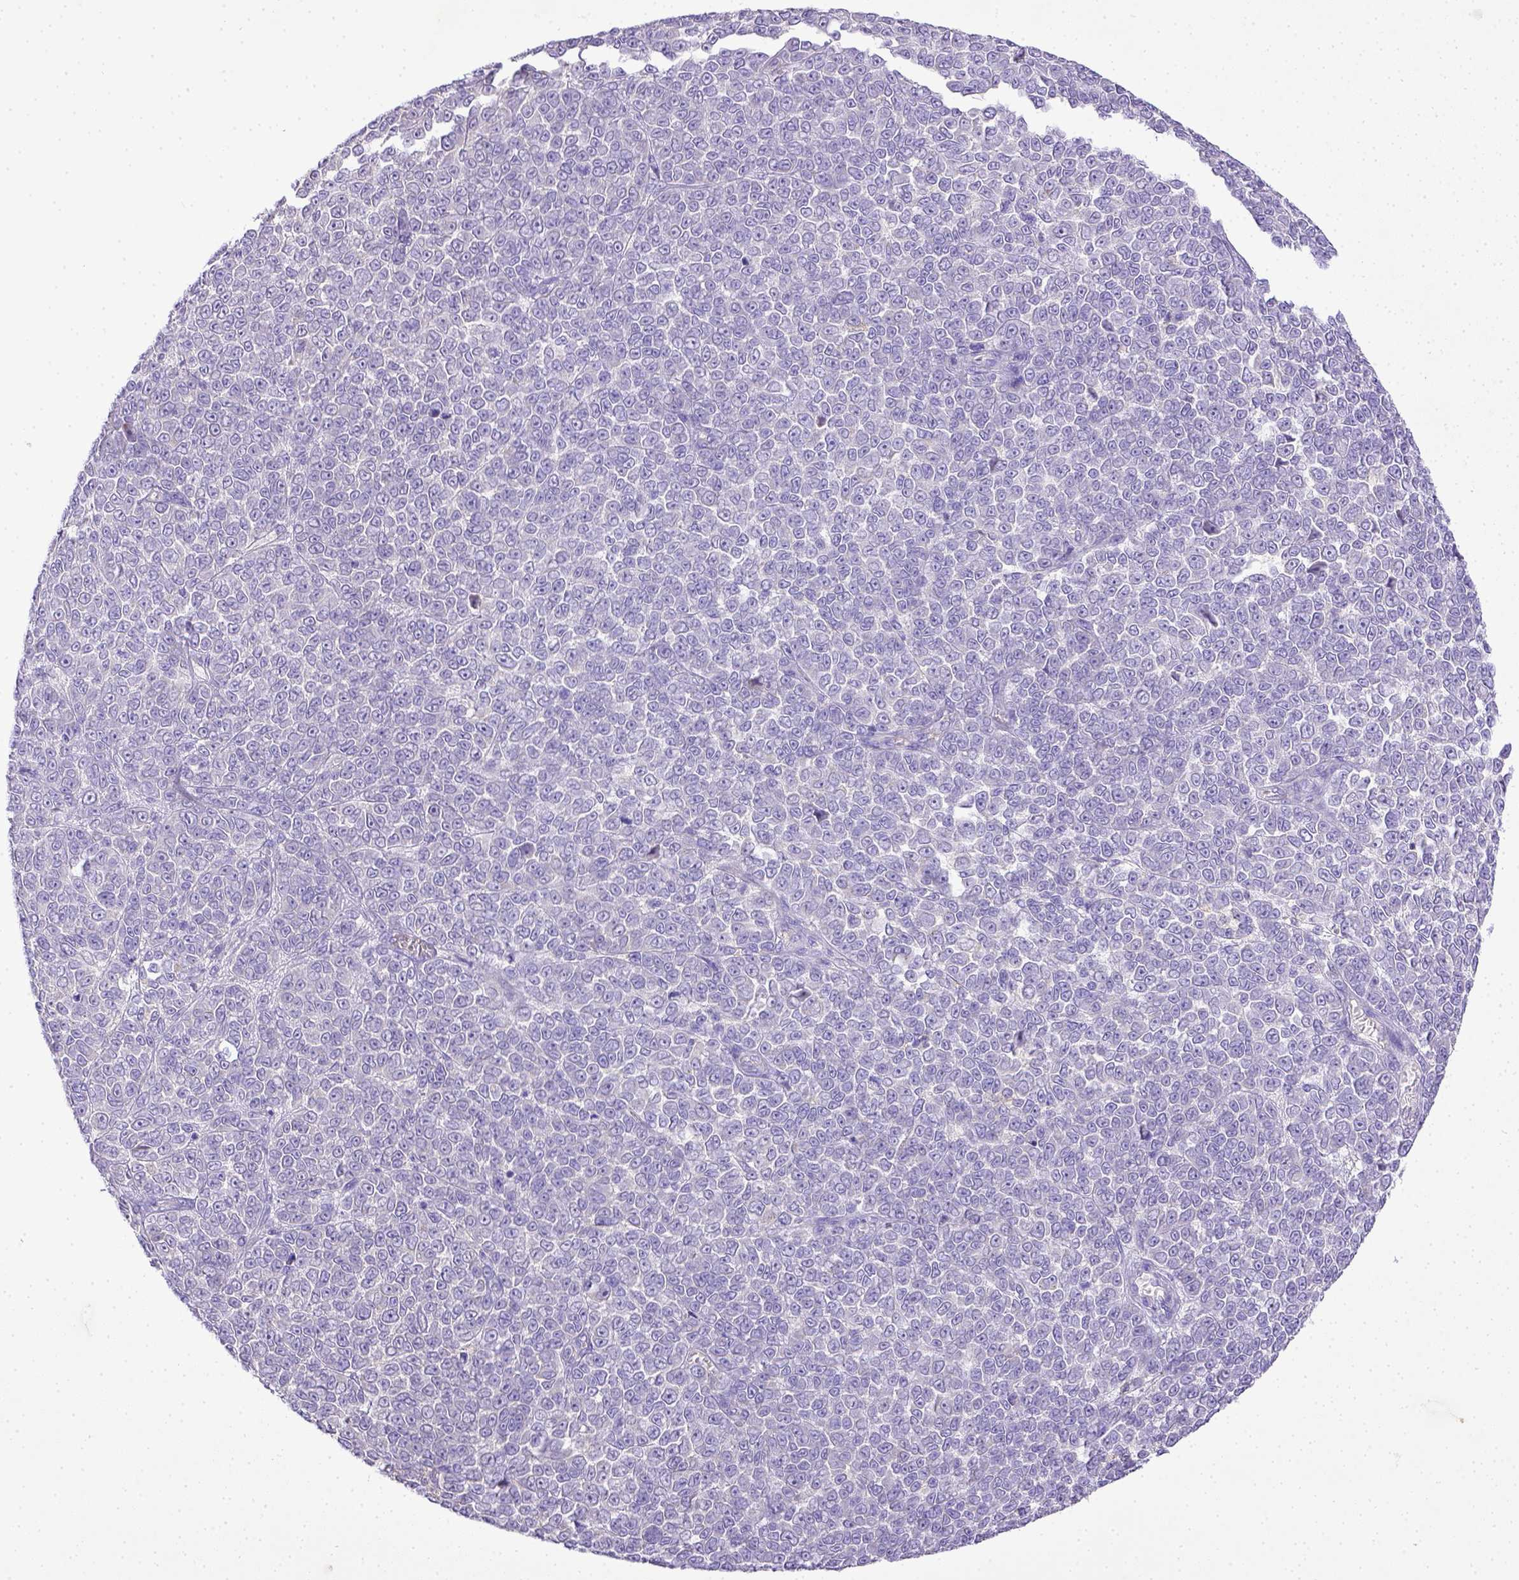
{"staining": {"intensity": "negative", "quantity": "none", "location": "none"}, "tissue": "melanoma", "cell_type": "Tumor cells", "image_type": "cancer", "snomed": [{"axis": "morphology", "description": "Malignant melanoma, NOS"}, {"axis": "topography", "description": "Skin"}], "caption": "DAB (3,3'-diaminobenzidine) immunohistochemical staining of human melanoma shows no significant expression in tumor cells. (DAB (3,3'-diaminobenzidine) immunohistochemistry (IHC) visualized using brightfield microscopy, high magnification).", "gene": "CD40", "patient": {"sex": "female", "age": 95}}